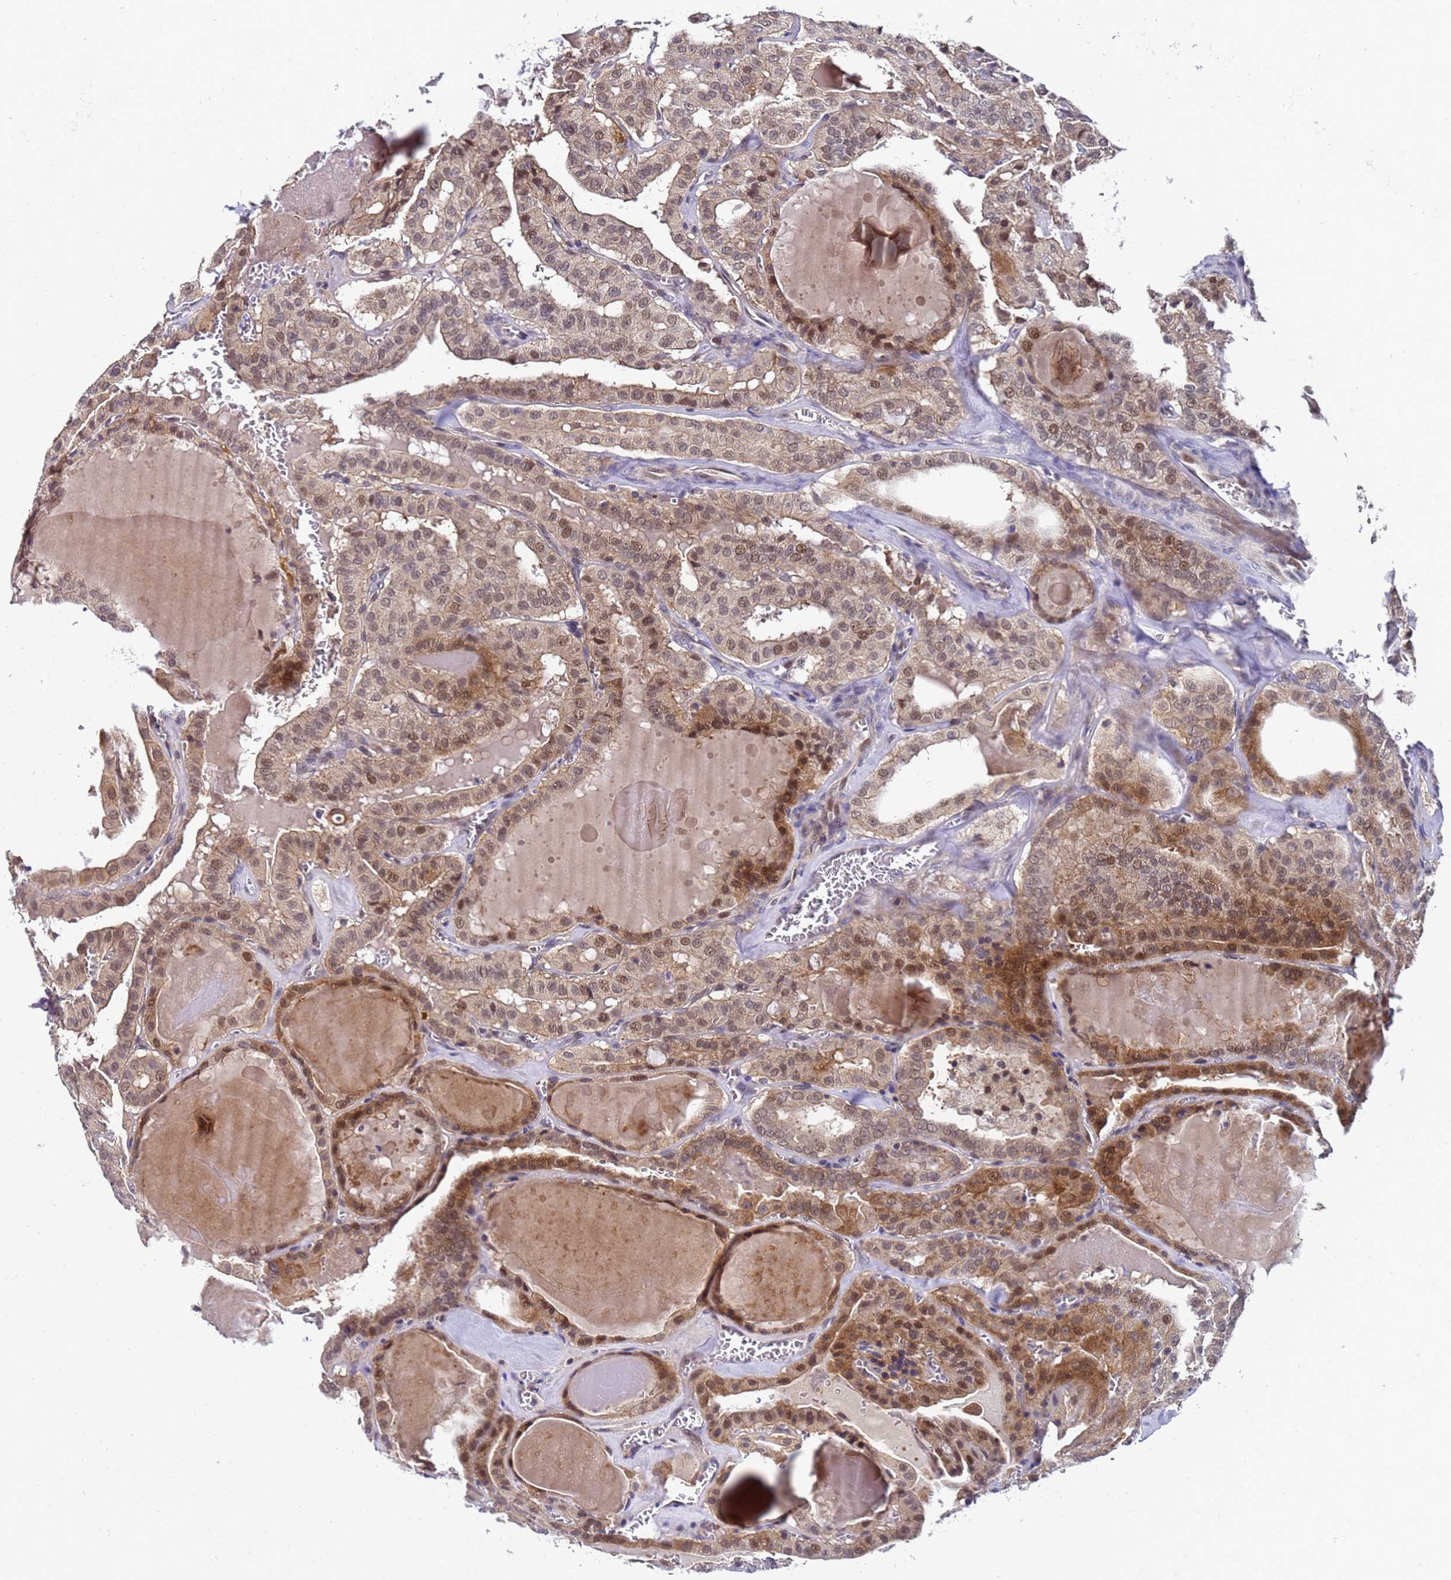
{"staining": {"intensity": "moderate", "quantity": ">75%", "location": "cytoplasmic/membranous,nuclear"}, "tissue": "thyroid cancer", "cell_type": "Tumor cells", "image_type": "cancer", "snomed": [{"axis": "morphology", "description": "Papillary adenocarcinoma, NOS"}, {"axis": "topography", "description": "Thyroid gland"}], "caption": "About >75% of tumor cells in human thyroid cancer exhibit moderate cytoplasmic/membranous and nuclear protein staining as visualized by brown immunohistochemical staining.", "gene": "ANAPC13", "patient": {"sex": "male", "age": 52}}